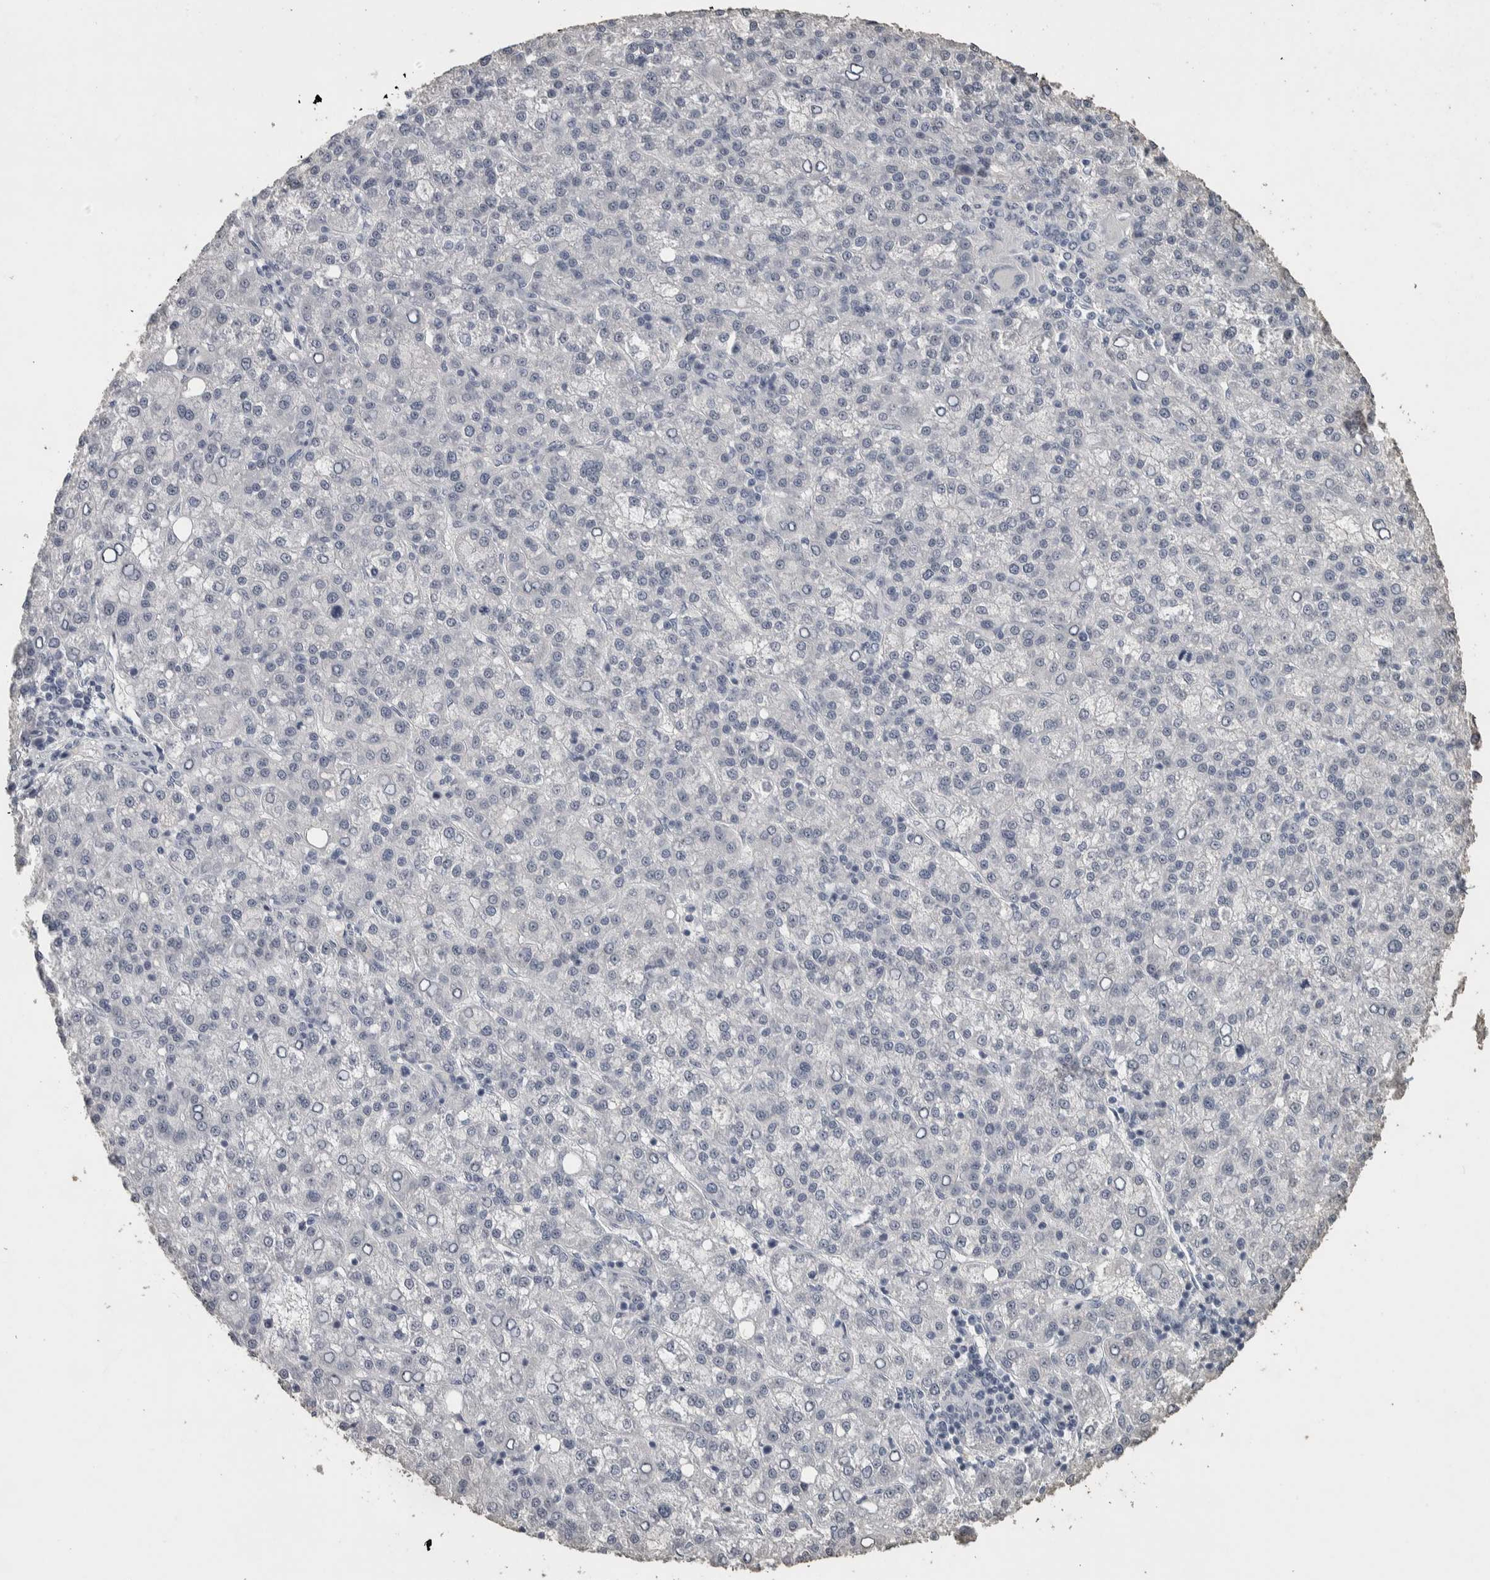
{"staining": {"intensity": "negative", "quantity": "none", "location": "none"}, "tissue": "liver cancer", "cell_type": "Tumor cells", "image_type": "cancer", "snomed": [{"axis": "morphology", "description": "Carcinoma, Hepatocellular, NOS"}, {"axis": "topography", "description": "Liver"}], "caption": "Immunohistochemical staining of liver hepatocellular carcinoma displays no significant expression in tumor cells.", "gene": "DCAF10", "patient": {"sex": "female", "age": 58}}